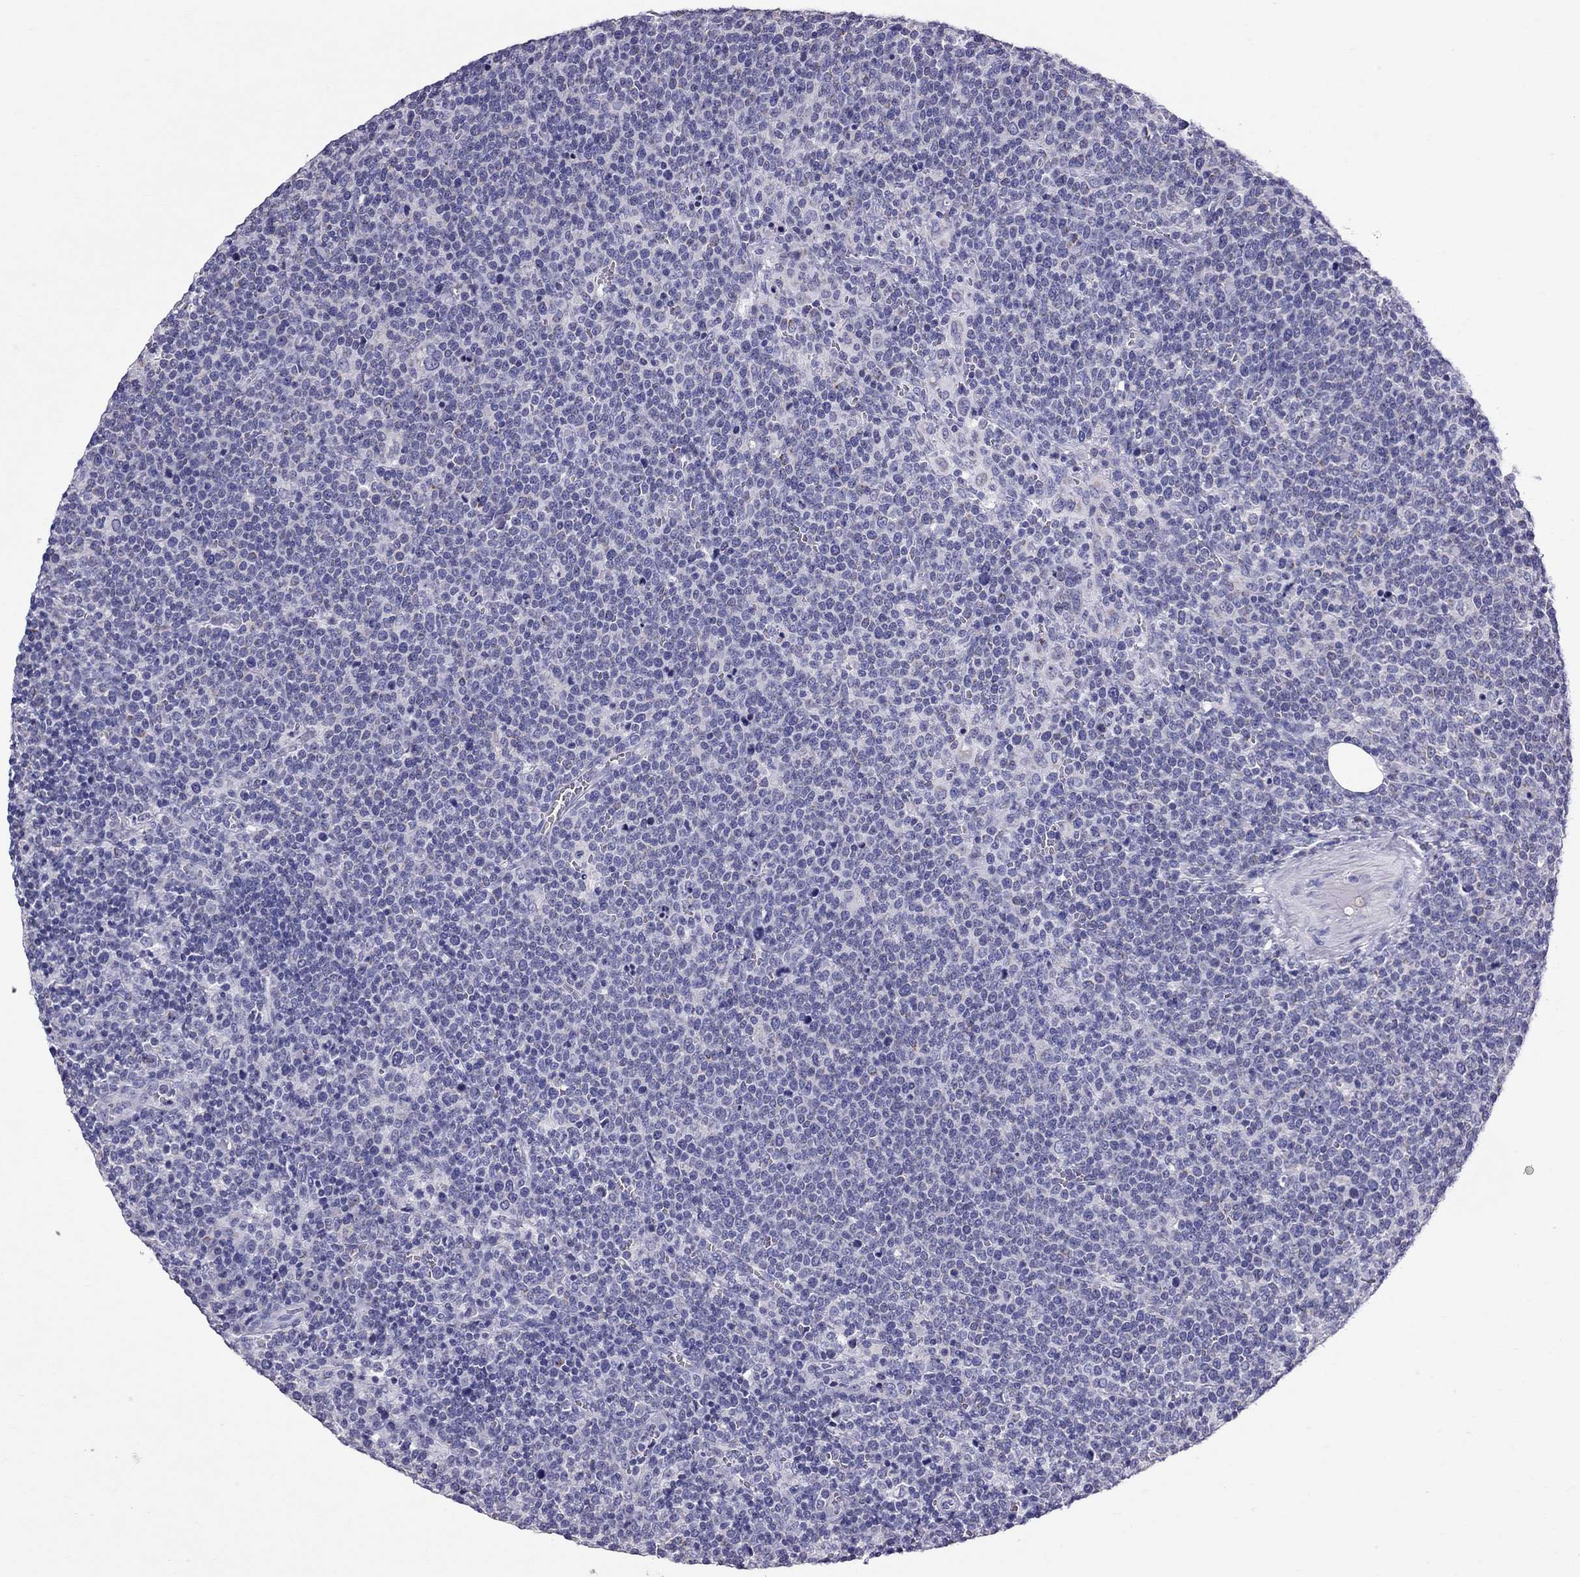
{"staining": {"intensity": "negative", "quantity": "none", "location": "none"}, "tissue": "lymphoma", "cell_type": "Tumor cells", "image_type": "cancer", "snomed": [{"axis": "morphology", "description": "Malignant lymphoma, non-Hodgkin's type, High grade"}, {"axis": "topography", "description": "Lymph node"}], "caption": "Image shows no significant protein expression in tumor cells of malignant lymphoma, non-Hodgkin's type (high-grade).", "gene": "TTLL13", "patient": {"sex": "male", "age": 61}}